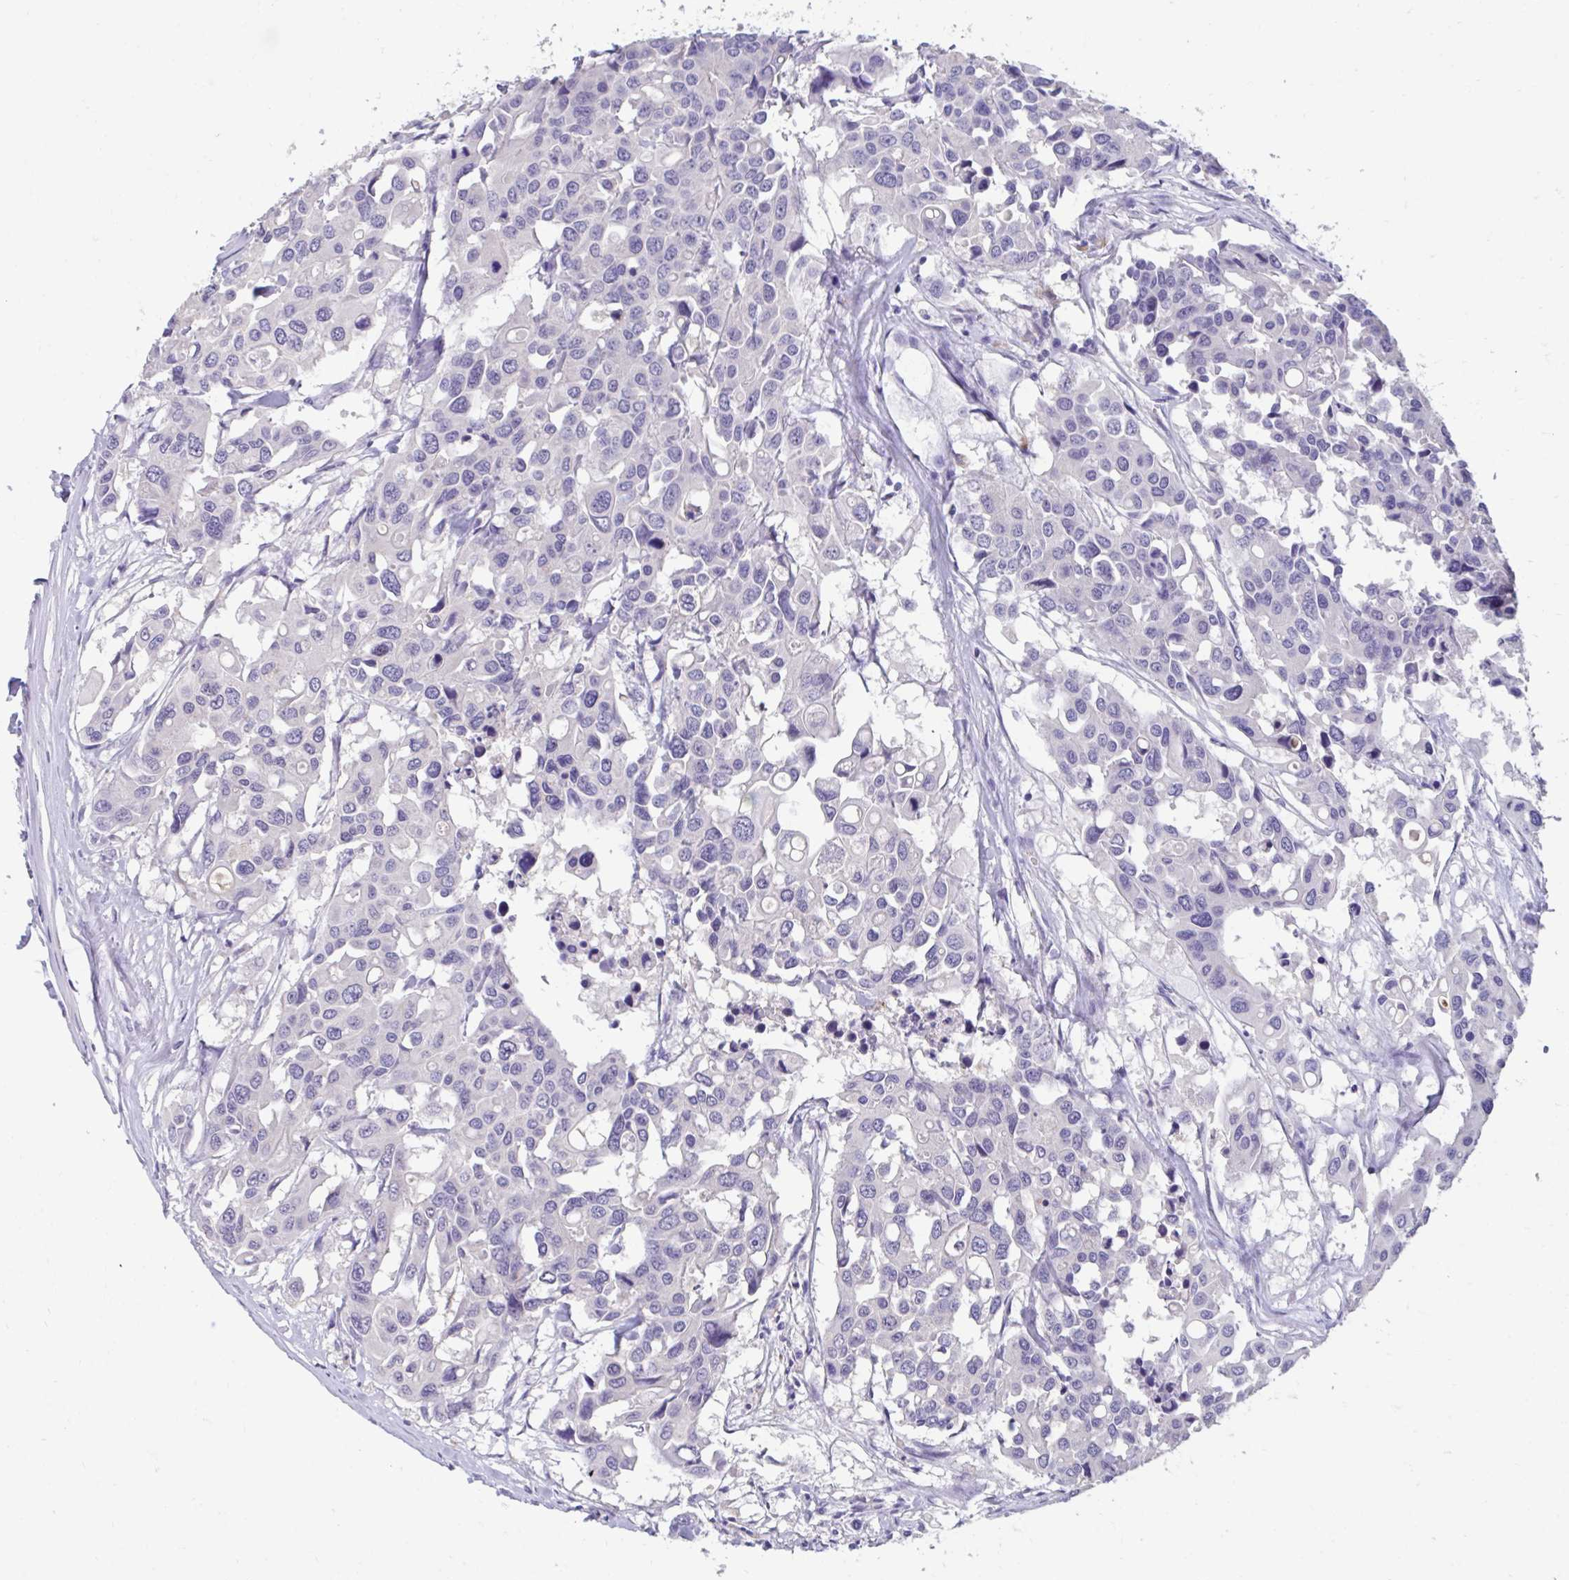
{"staining": {"intensity": "negative", "quantity": "none", "location": "none"}, "tissue": "colorectal cancer", "cell_type": "Tumor cells", "image_type": "cancer", "snomed": [{"axis": "morphology", "description": "Adenocarcinoma, NOS"}, {"axis": "topography", "description": "Colon"}], "caption": "Immunohistochemistry (IHC) of adenocarcinoma (colorectal) exhibits no expression in tumor cells.", "gene": "GPR162", "patient": {"sex": "male", "age": 77}}